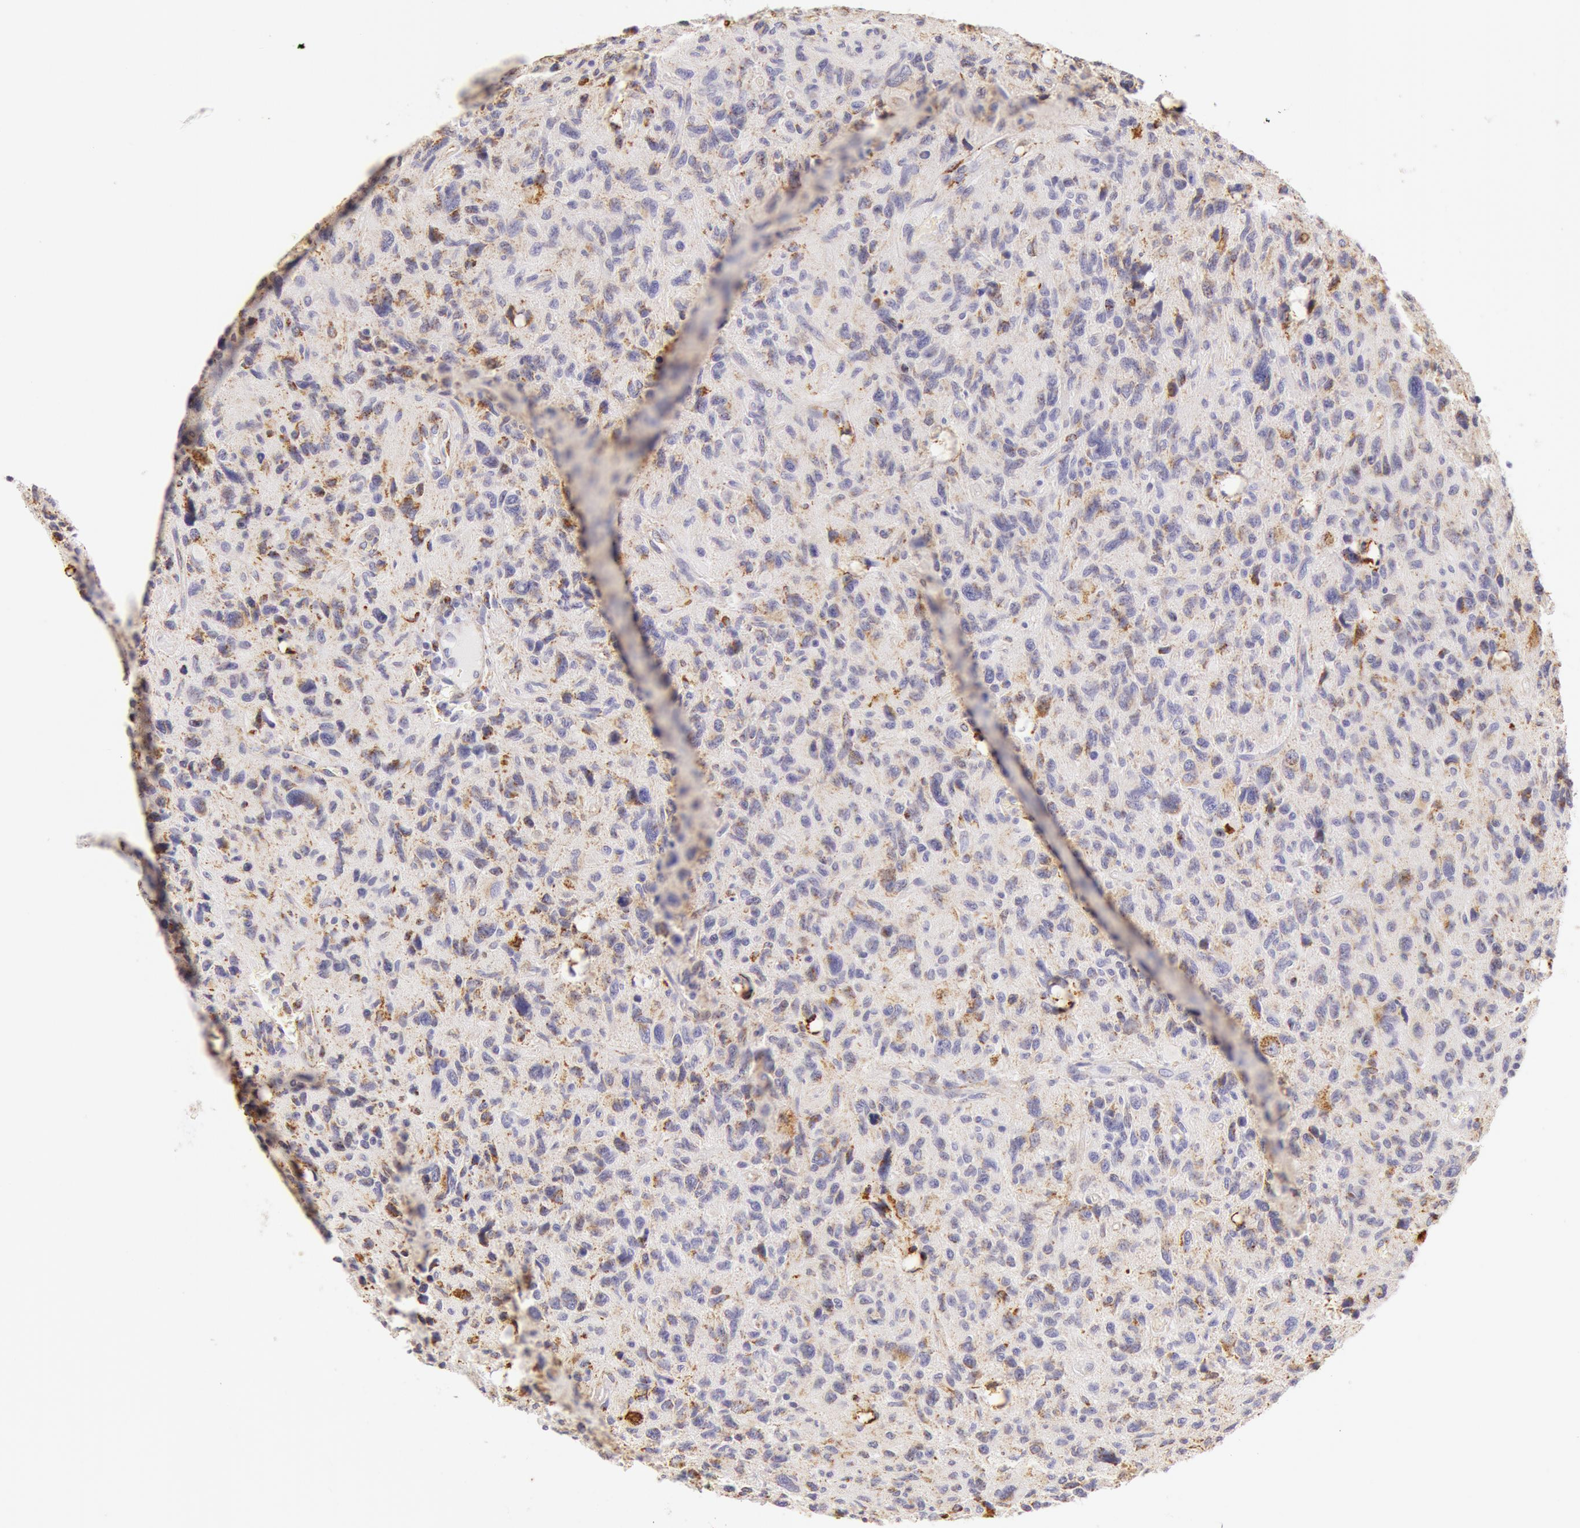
{"staining": {"intensity": "moderate", "quantity": "<25%", "location": "cytoplasmic/membranous"}, "tissue": "glioma", "cell_type": "Tumor cells", "image_type": "cancer", "snomed": [{"axis": "morphology", "description": "Glioma, malignant, High grade"}, {"axis": "topography", "description": "Brain"}], "caption": "This histopathology image exhibits immunohistochemistry (IHC) staining of high-grade glioma (malignant), with low moderate cytoplasmic/membranous staining in approximately <25% of tumor cells.", "gene": "ATP5F1B", "patient": {"sex": "female", "age": 60}}